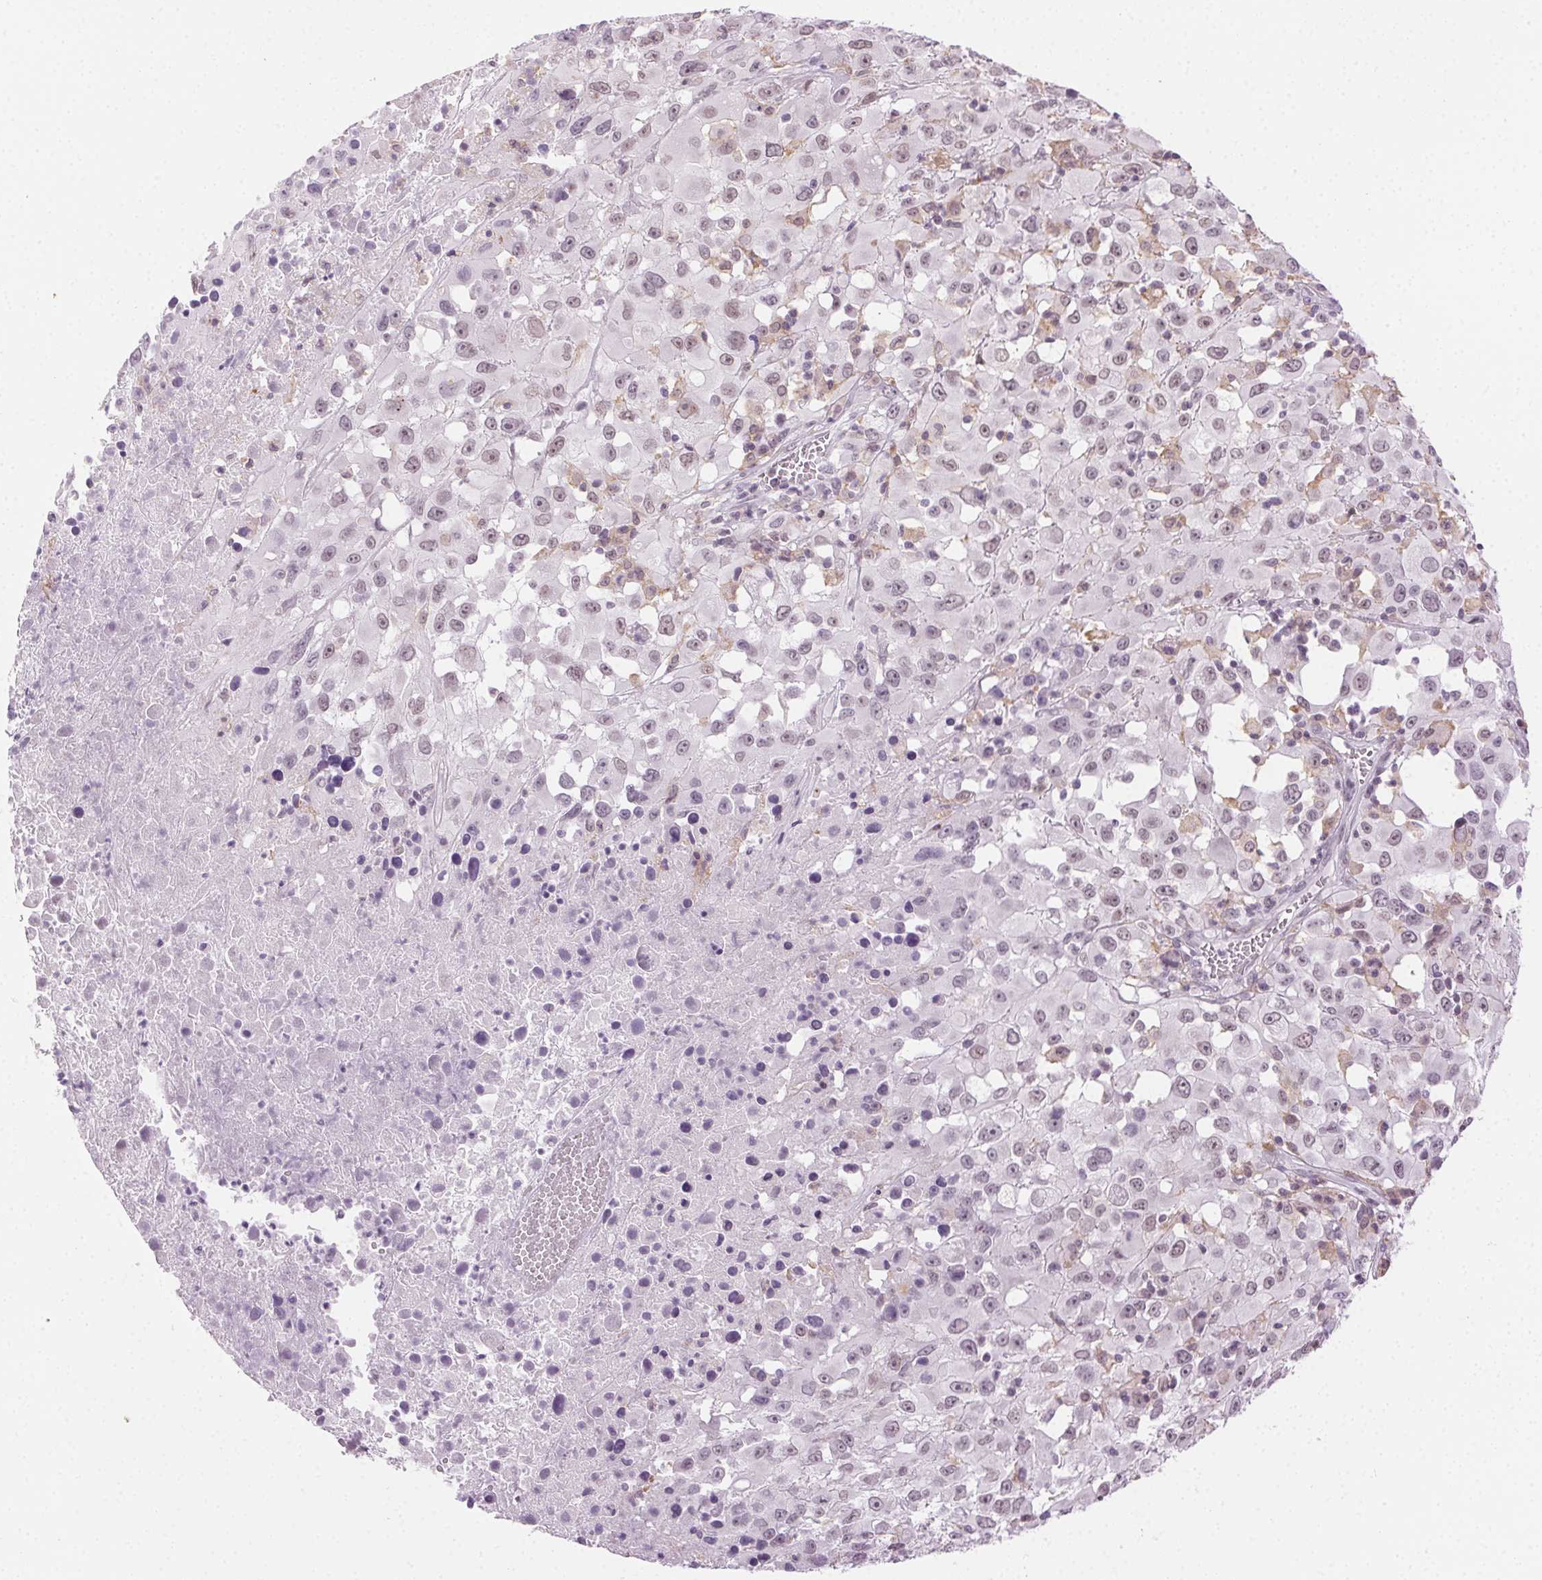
{"staining": {"intensity": "negative", "quantity": "none", "location": "none"}, "tissue": "melanoma", "cell_type": "Tumor cells", "image_type": "cancer", "snomed": [{"axis": "morphology", "description": "Malignant melanoma, Metastatic site"}, {"axis": "topography", "description": "Soft tissue"}], "caption": "A histopathology image of human malignant melanoma (metastatic site) is negative for staining in tumor cells. (Stains: DAB immunohistochemistry with hematoxylin counter stain, Microscopy: brightfield microscopy at high magnification).", "gene": "AIF1L", "patient": {"sex": "male", "age": 50}}